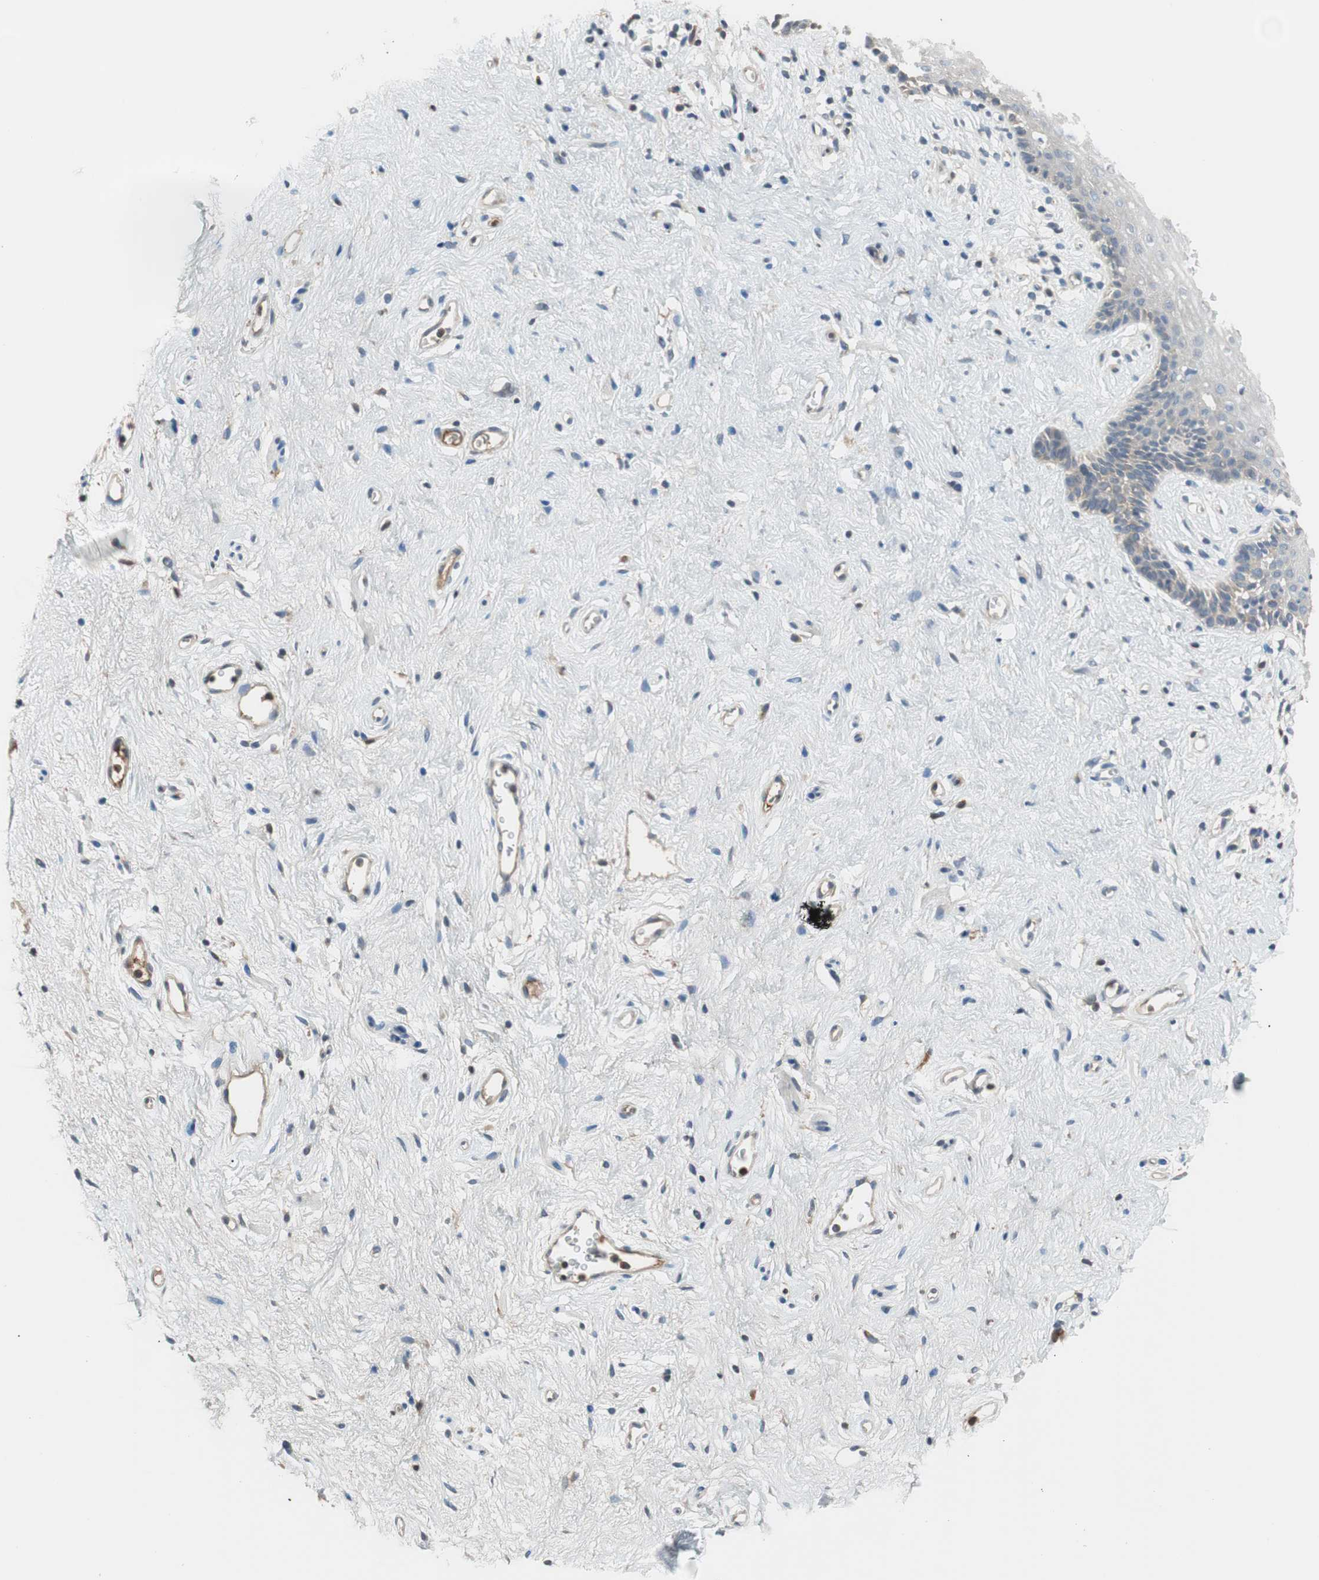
{"staining": {"intensity": "negative", "quantity": "none", "location": "none"}, "tissue": "vagina", "cell_type": "Squamous epithelial cells", "image_type": "normal", "snomed": [{"axis": "morphology", "description": "Normal tissue, NOS"}, {"axis": "topography", "description": "Vagina"}], "caption": "Image shows no significant protein positivity in squamous epithelial cells of normal vagina. Brightfield microscopy of IHC stained with DAB (3,3'-diaminobenzidine) (brown) and hematoxylin (blue), captured at high magnification.", "gene": "C4A", "patient": {"sex": "female", "age": 44}}